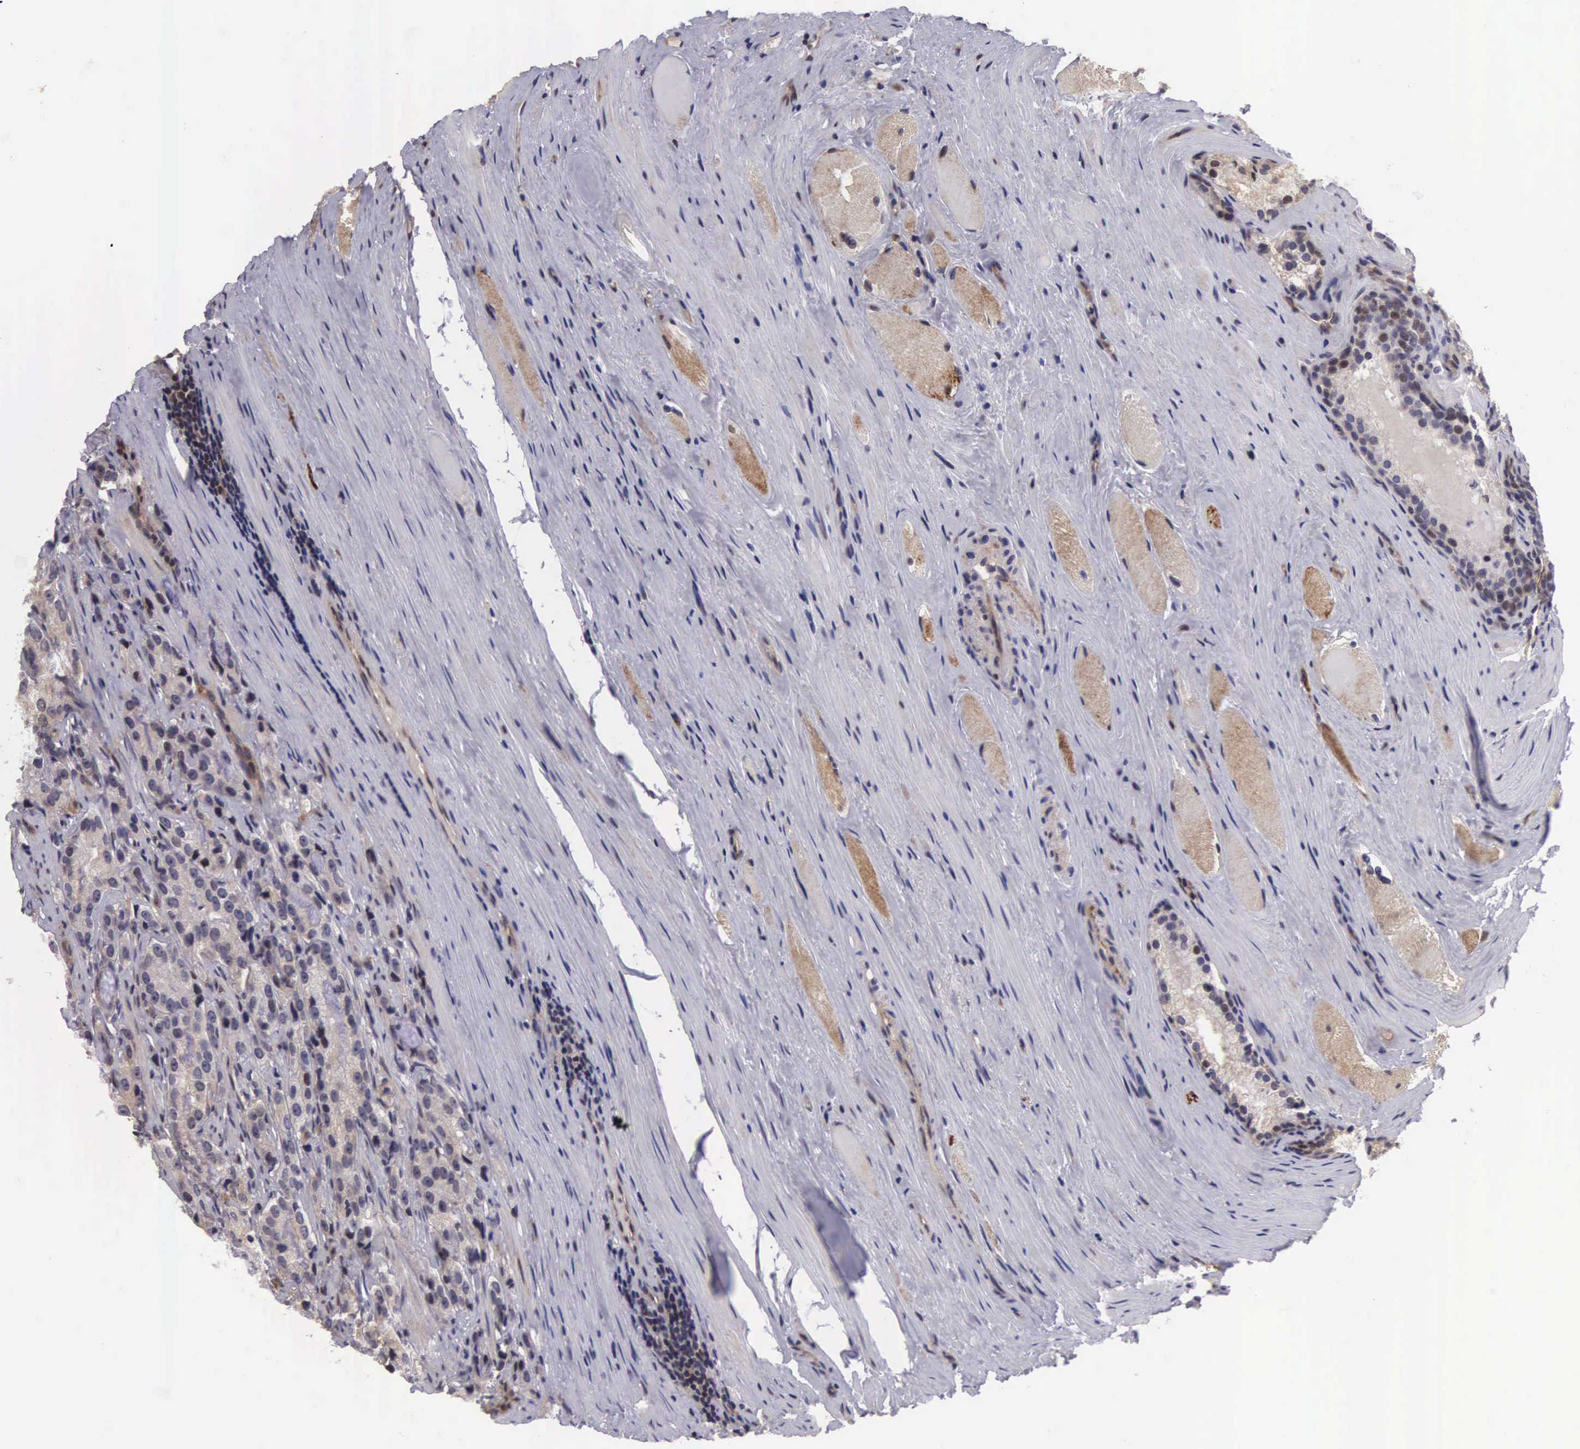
{"staining": {"intensity": "weak", "quantity": "25%-75%", "location": "cytoplasmic/membranous,nuclear"}, "tissue": "prostate cancer", "cell_type": "Tumor cells", "image_type": "cancer", "snomed": [{"axis": "morphology", "description": "Adenocarcinoma, Medium grade"}, {"axis": "topography", "description": "Prostate"}], "caption": "Immunohistochemistry (IHC) staining of prostate cancer, which exhibits low levels of weak cytoplasmic/membranous and nuclear expression in about 25%-75% of tumor cells indicating weak cytoplasmic/membranous and nuclear protein expression. The staining was performed using DAB (brown) for protein detection and nuclei were counterstained in hematoxylin (blue).", "gene": "EMID1", "patient": {"sex": "male", "age": 72}}